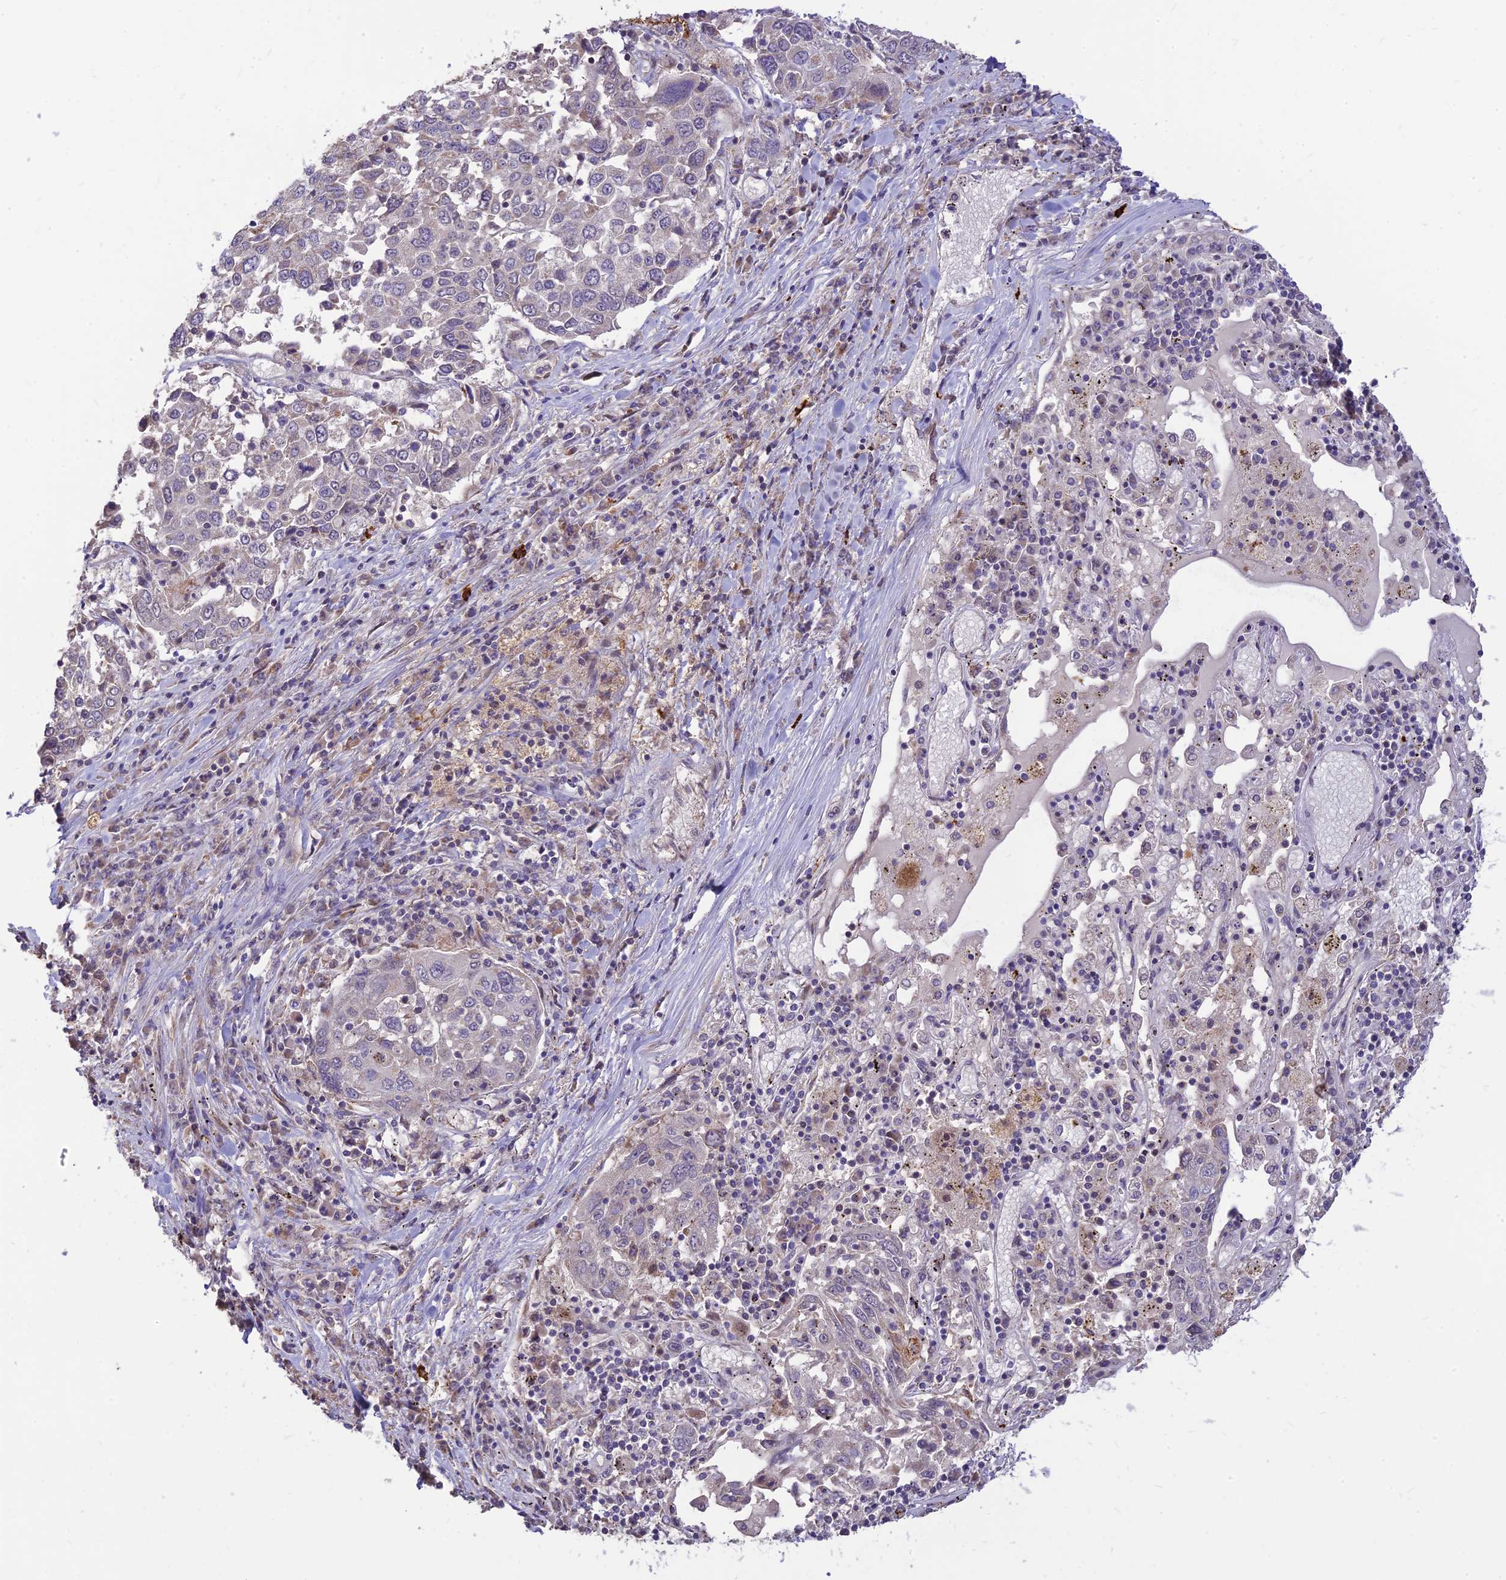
{"staining": {"intensity": "negative", "quantity": "none", "location": "none"}, "tissue": "lung cancer", "cell_type": "Tumor cells", "image_type": "cancer", "snomed": [{"axis": "morphology", "description": "Squamous cell carcinoma, NOS"}, {"axis": "topography", "description": "Lung"}], "caption": "An immunohistochemistry micrograph of lung squamous cell carcinoma is shown. There is no staining in tumor cells of lung squamous cell carcinoma.", "gene": "ASPDH", "patient": {"sex": "male", "age": 65}}